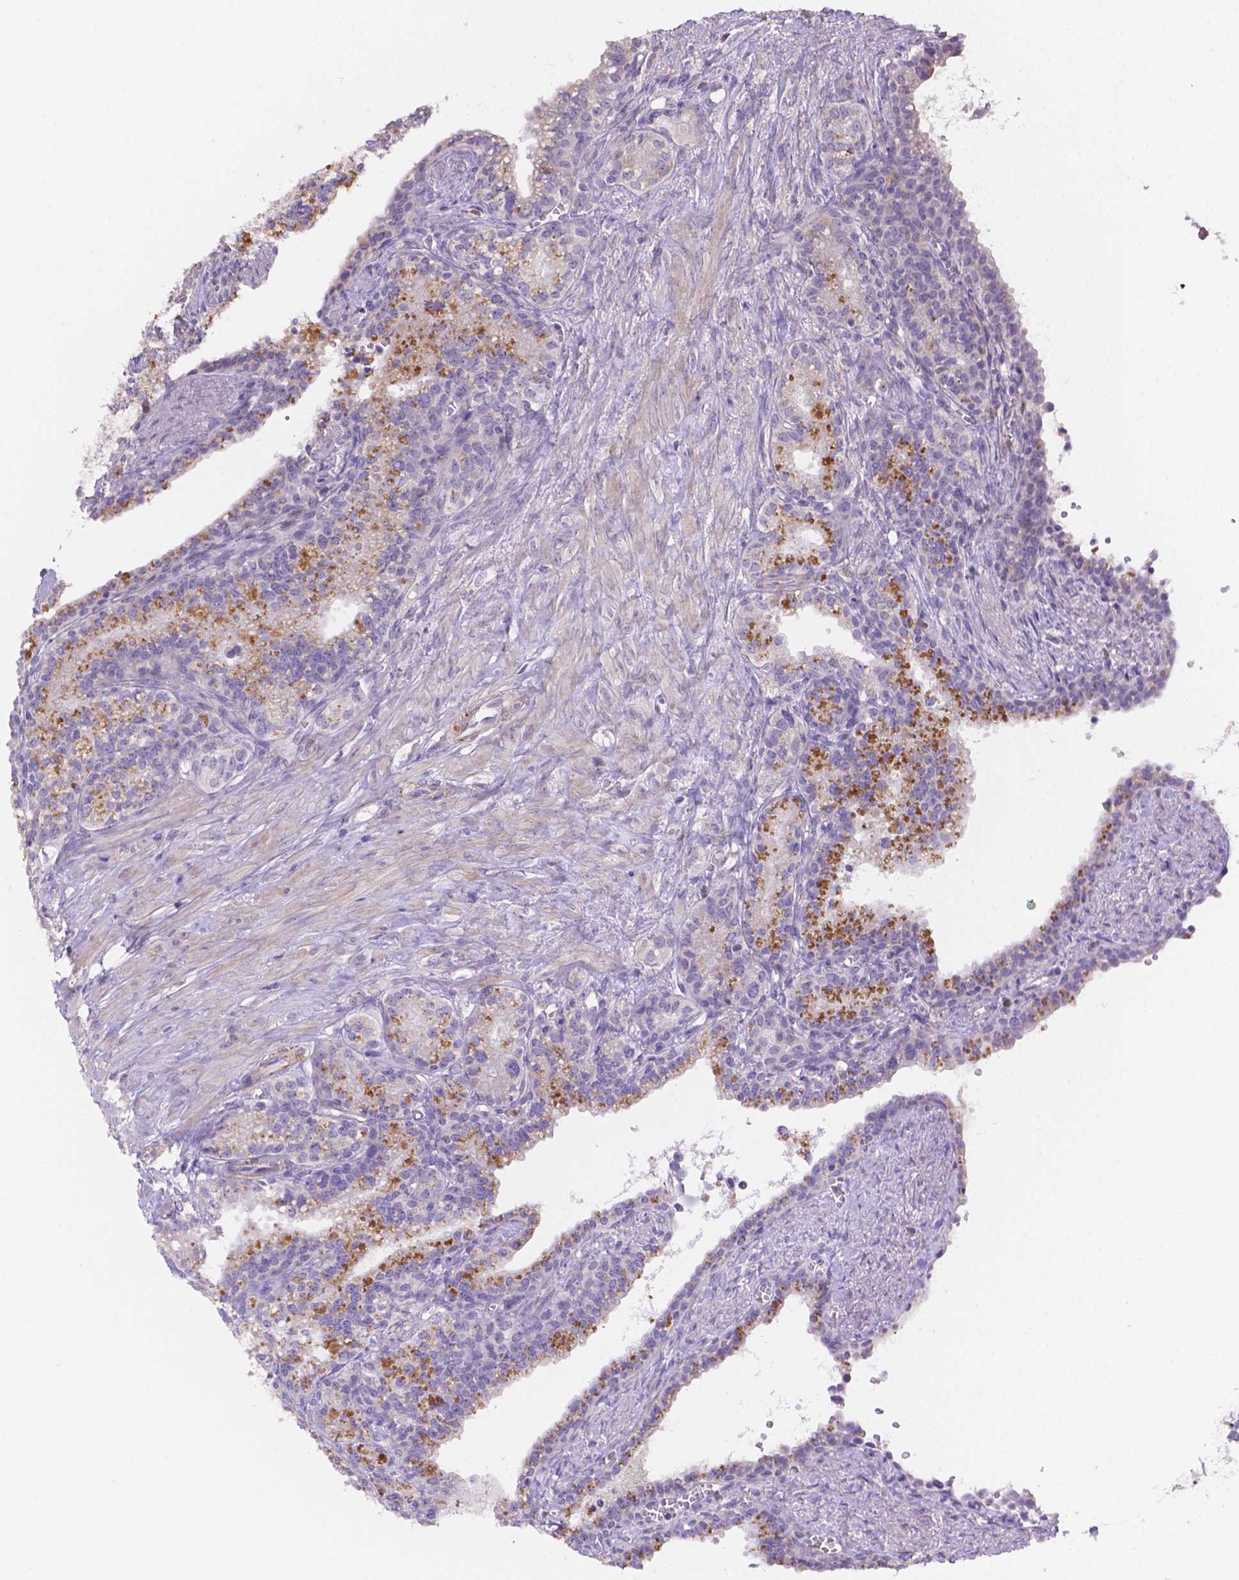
{"staining": {"intensity": "negative", "quantity": "none", "location": "none"}, "tissue": "seminal vesicle", "cell_type": "Glandular cells", "image_type": "normal", "snomed": [{"axis": "morphology", "description": "Normal tissue, NOS"}, {"axis": "morphology", "description": "Urothelial carcinoma, NOS"}, {"axis": "topography", "description": "Urinary bladder"}, {"axis": "topography", "description": "Seminal veicle"}], "caption": "Image shows no protein positivity in glandular cells of normal seminal vesicle.", "gene": "NXPE2", "patient": {"sex": "male", "age": 76}}